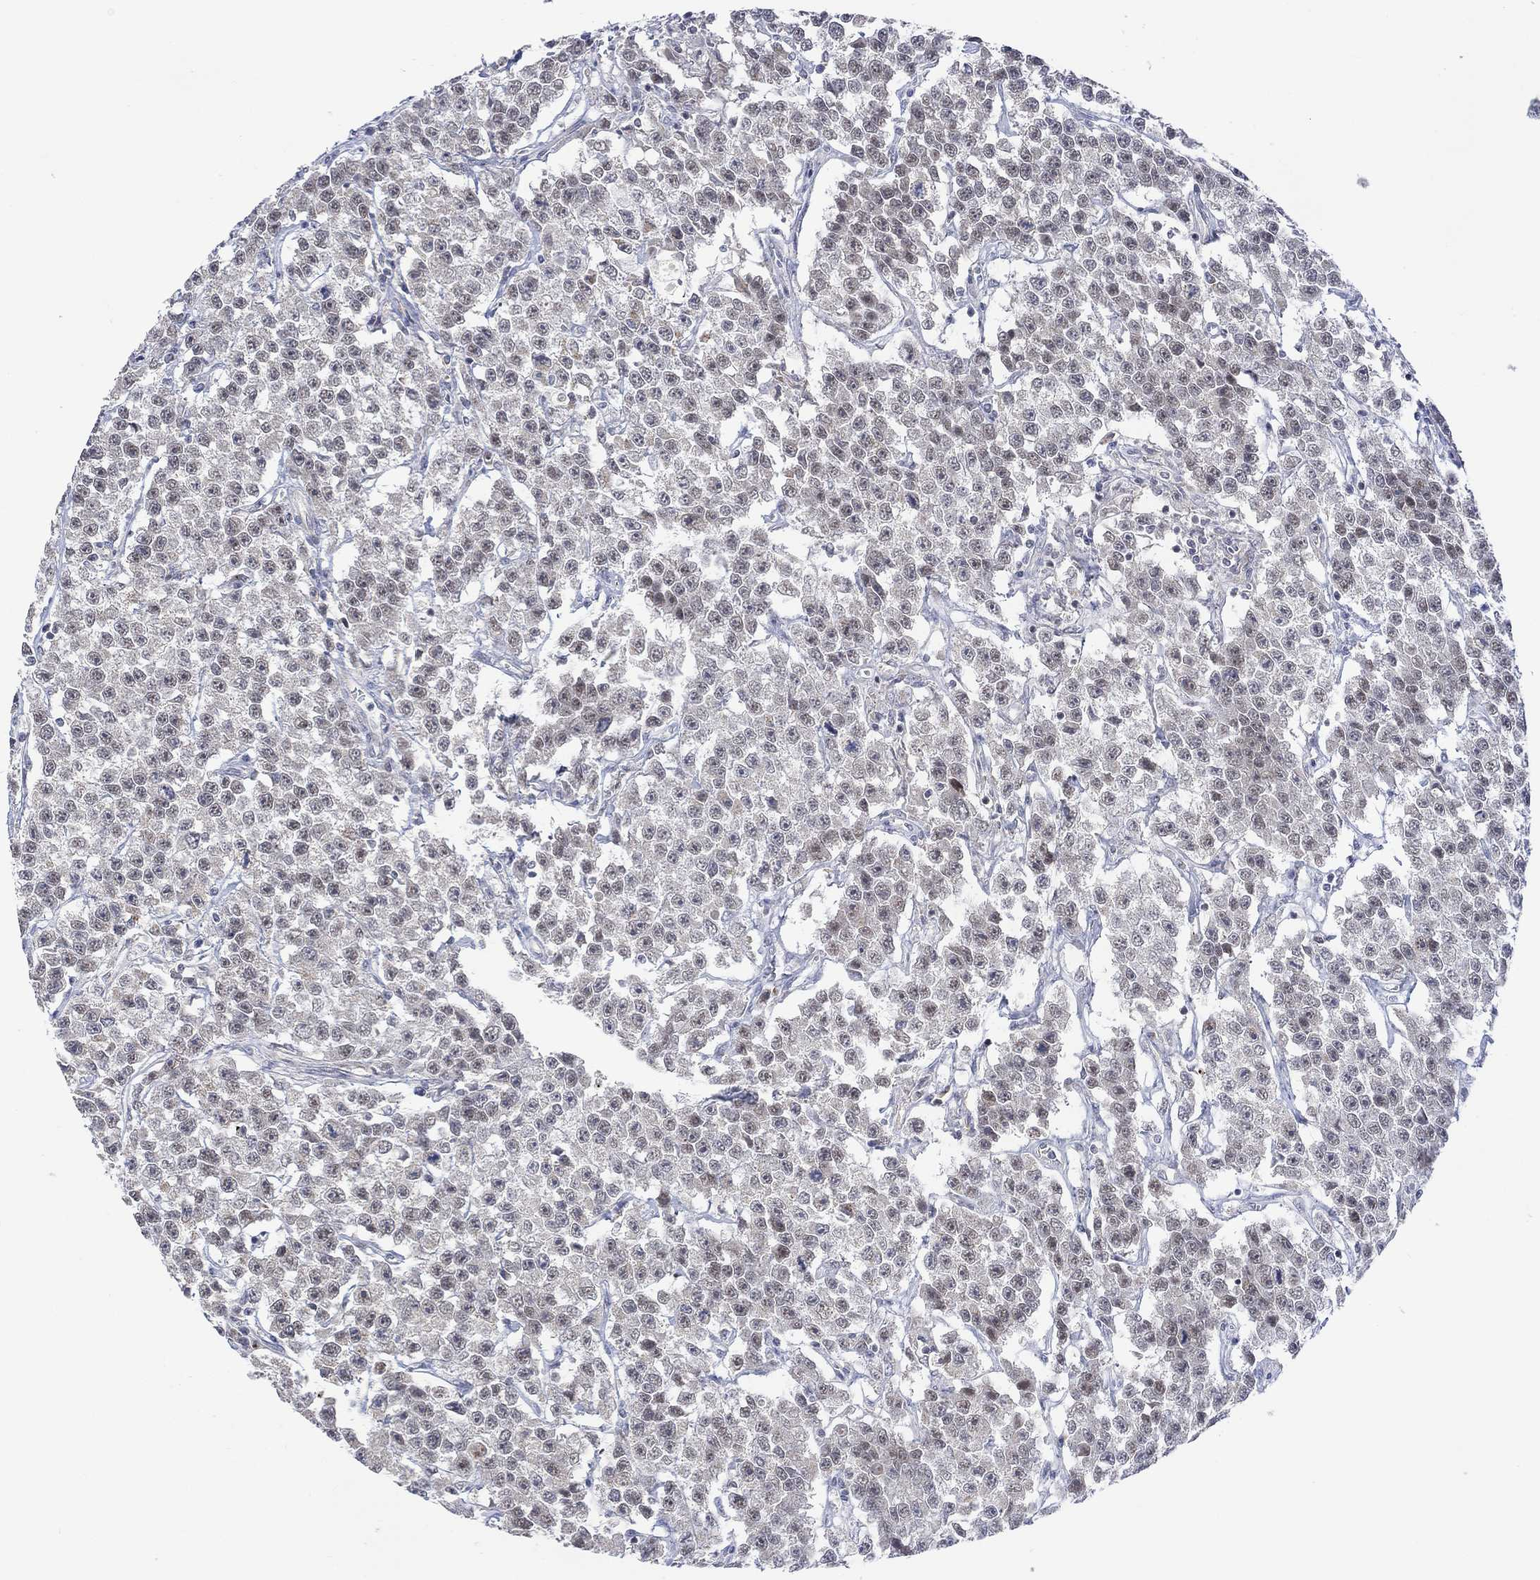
{"staining": {"intensity": "negative", "quantity": "none", "location": "none"}, "tissue": "testis cancer", "cell_type": "Tumor cells", "image_type": "cancer", "snomed": [{"axis": "morphology", "description": "Seminoma, NOS"}, {"axis": "topography", "description": "Testis"}], "caption": "High power microscopy histopathology image of an immunohistochemistry (IHC) histopathology image of testis cancer (seminoma), revealing no significant staining in tumor cells.", "gene": "SLC48A1", "patient": {"sex": "male", "age": 59}}